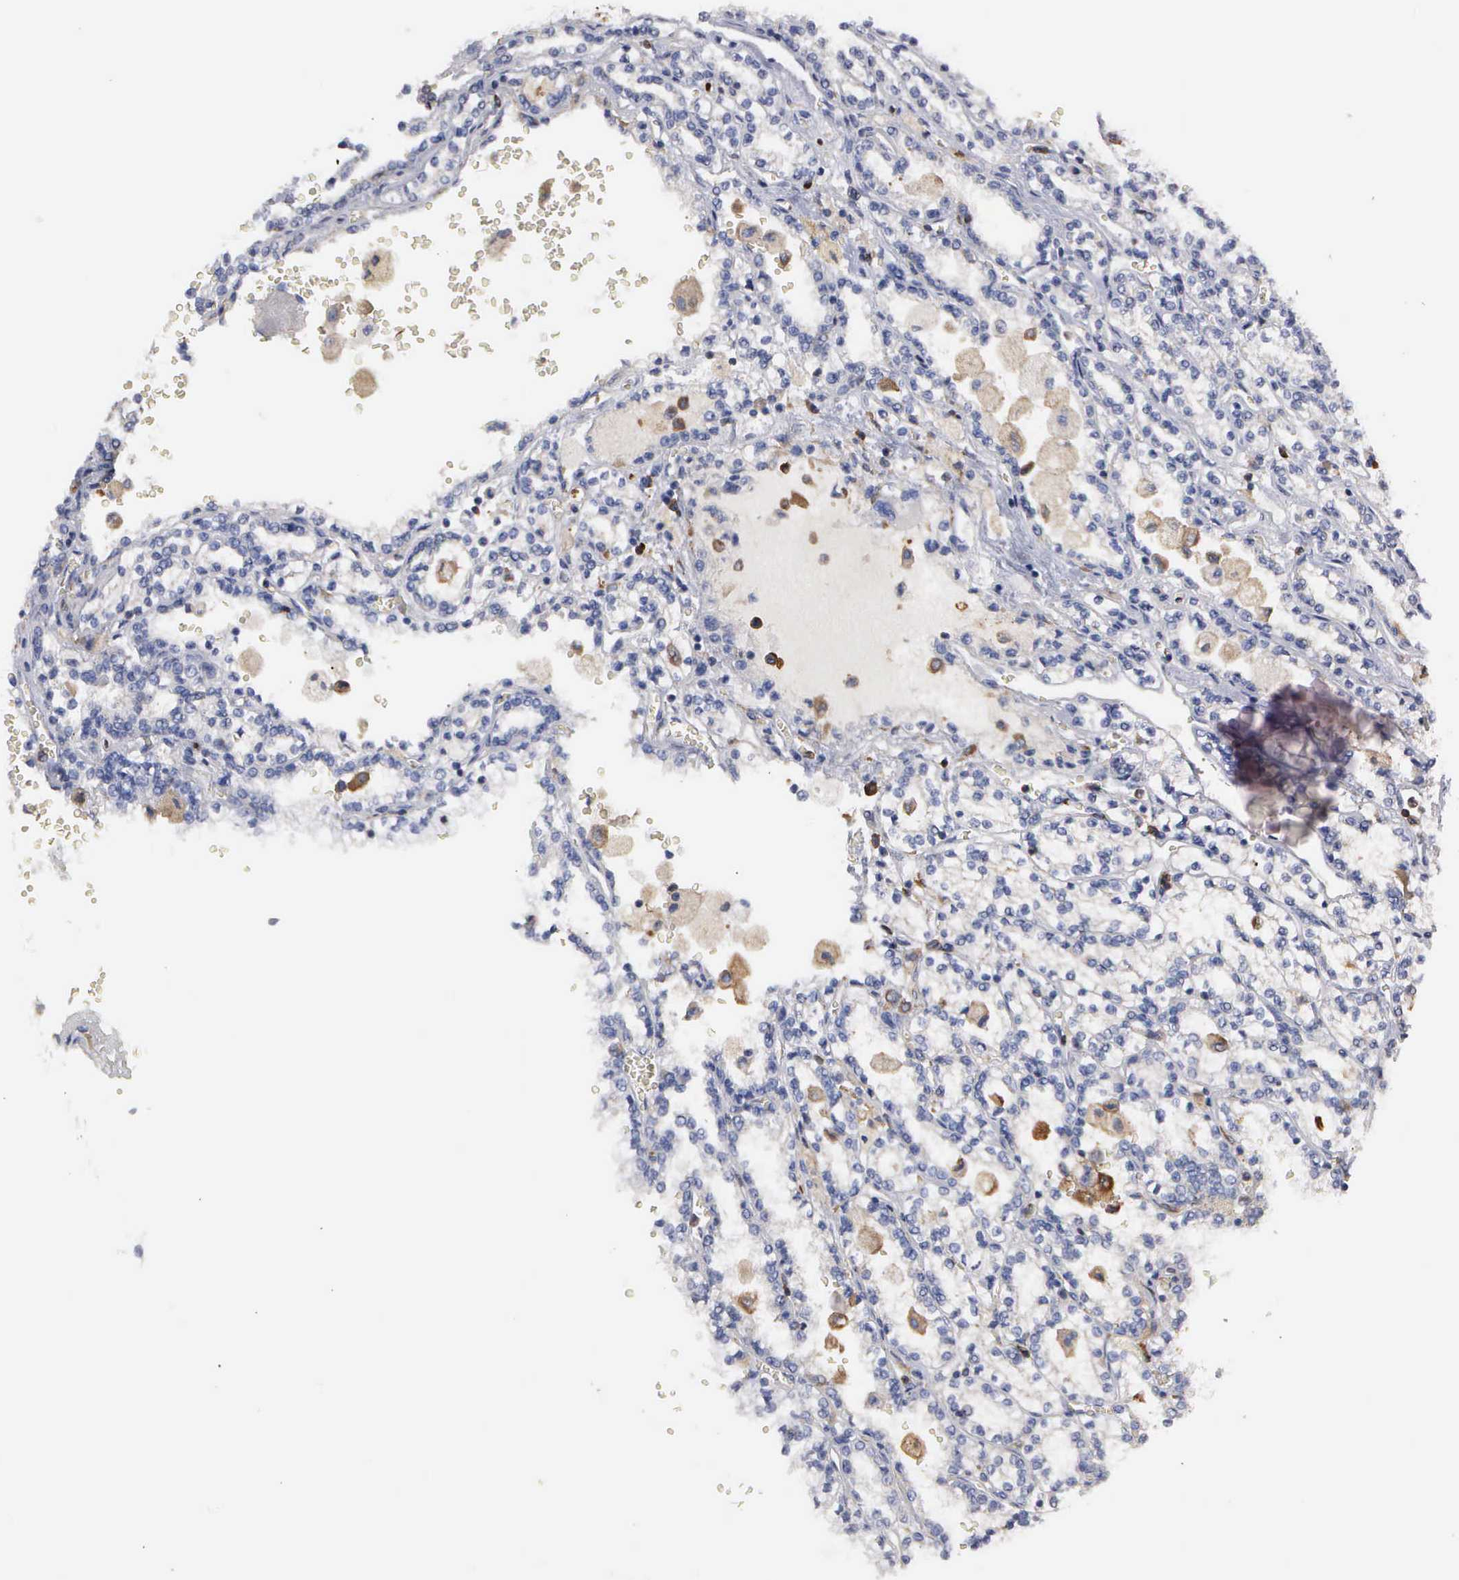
{"staining": {"intensity": "negative", "quantity": "none", "location": "none"}, "tissue": "renal cancer", "cell_type": "Tumor cells", "image_type": "cancer", "snomed": [{"axis": "morphology", "description": "Adenocarcinoma, NOS"}, {"axis": "topography", "description": "Kidney"}], "caption": "Tumor cells are negative for protein expression in human adenocarcinoma (renal). Nuclei are stained in blue.", "gene": "G6PD", "patient": {"sex": "female", "age": 56}}